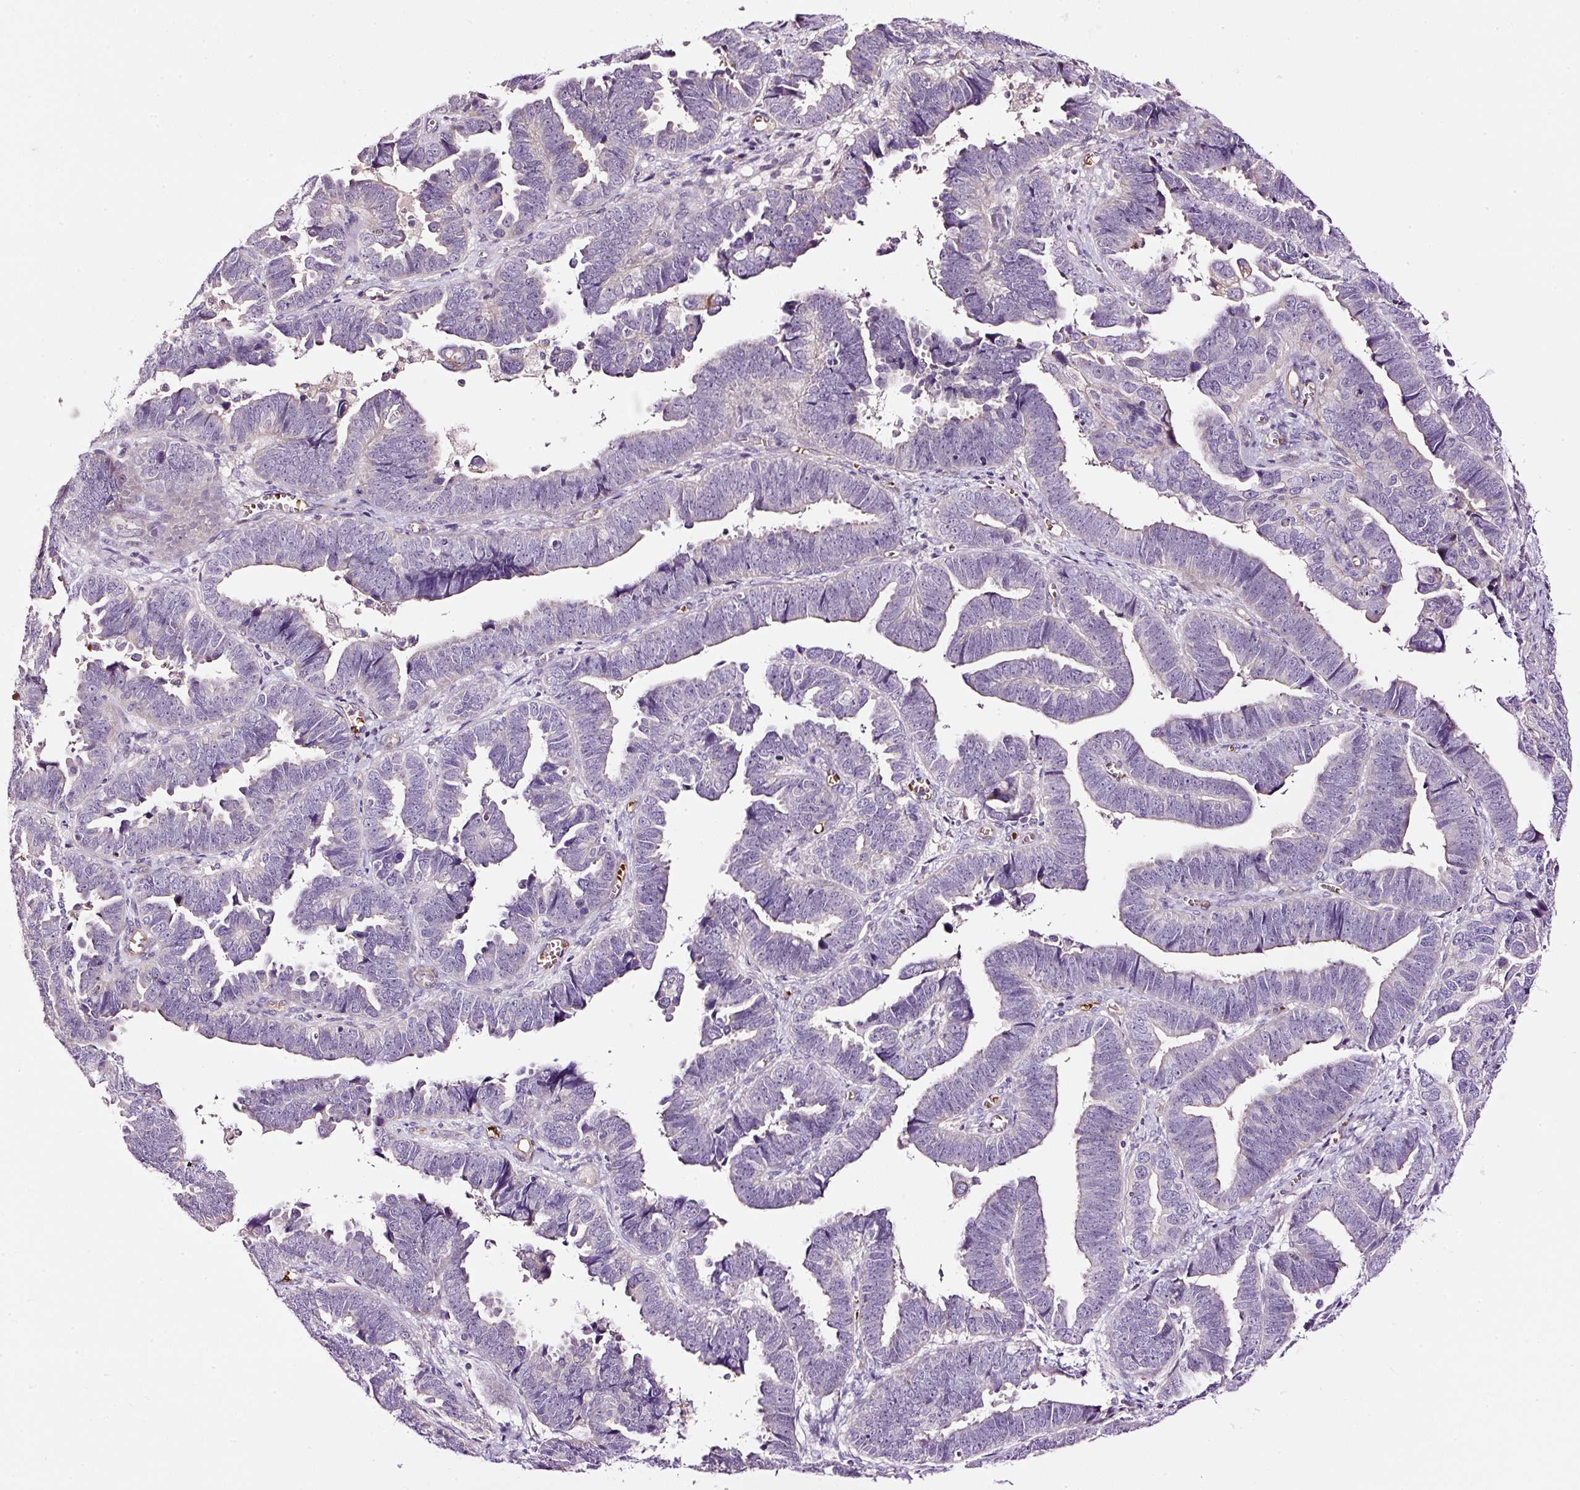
{"staining": {"intensity": "negative", "quantity": "none", "location": "none"}, "tissue": "endometrial cancer", "cell_type": "Tumor cells", "image_type": "cancer", "snomed": [{"axis": "morphology", "description": "Adenocarcinoma, NOS"}, {"axis": "topography", "description": "Endometrium"}], "caption": "Endometrial cancer was stained to show a protein in brown. There is no significant expression in tumor cells.", "gene": "USHBP1", "patient": {"sex": "female", "age": 75}}